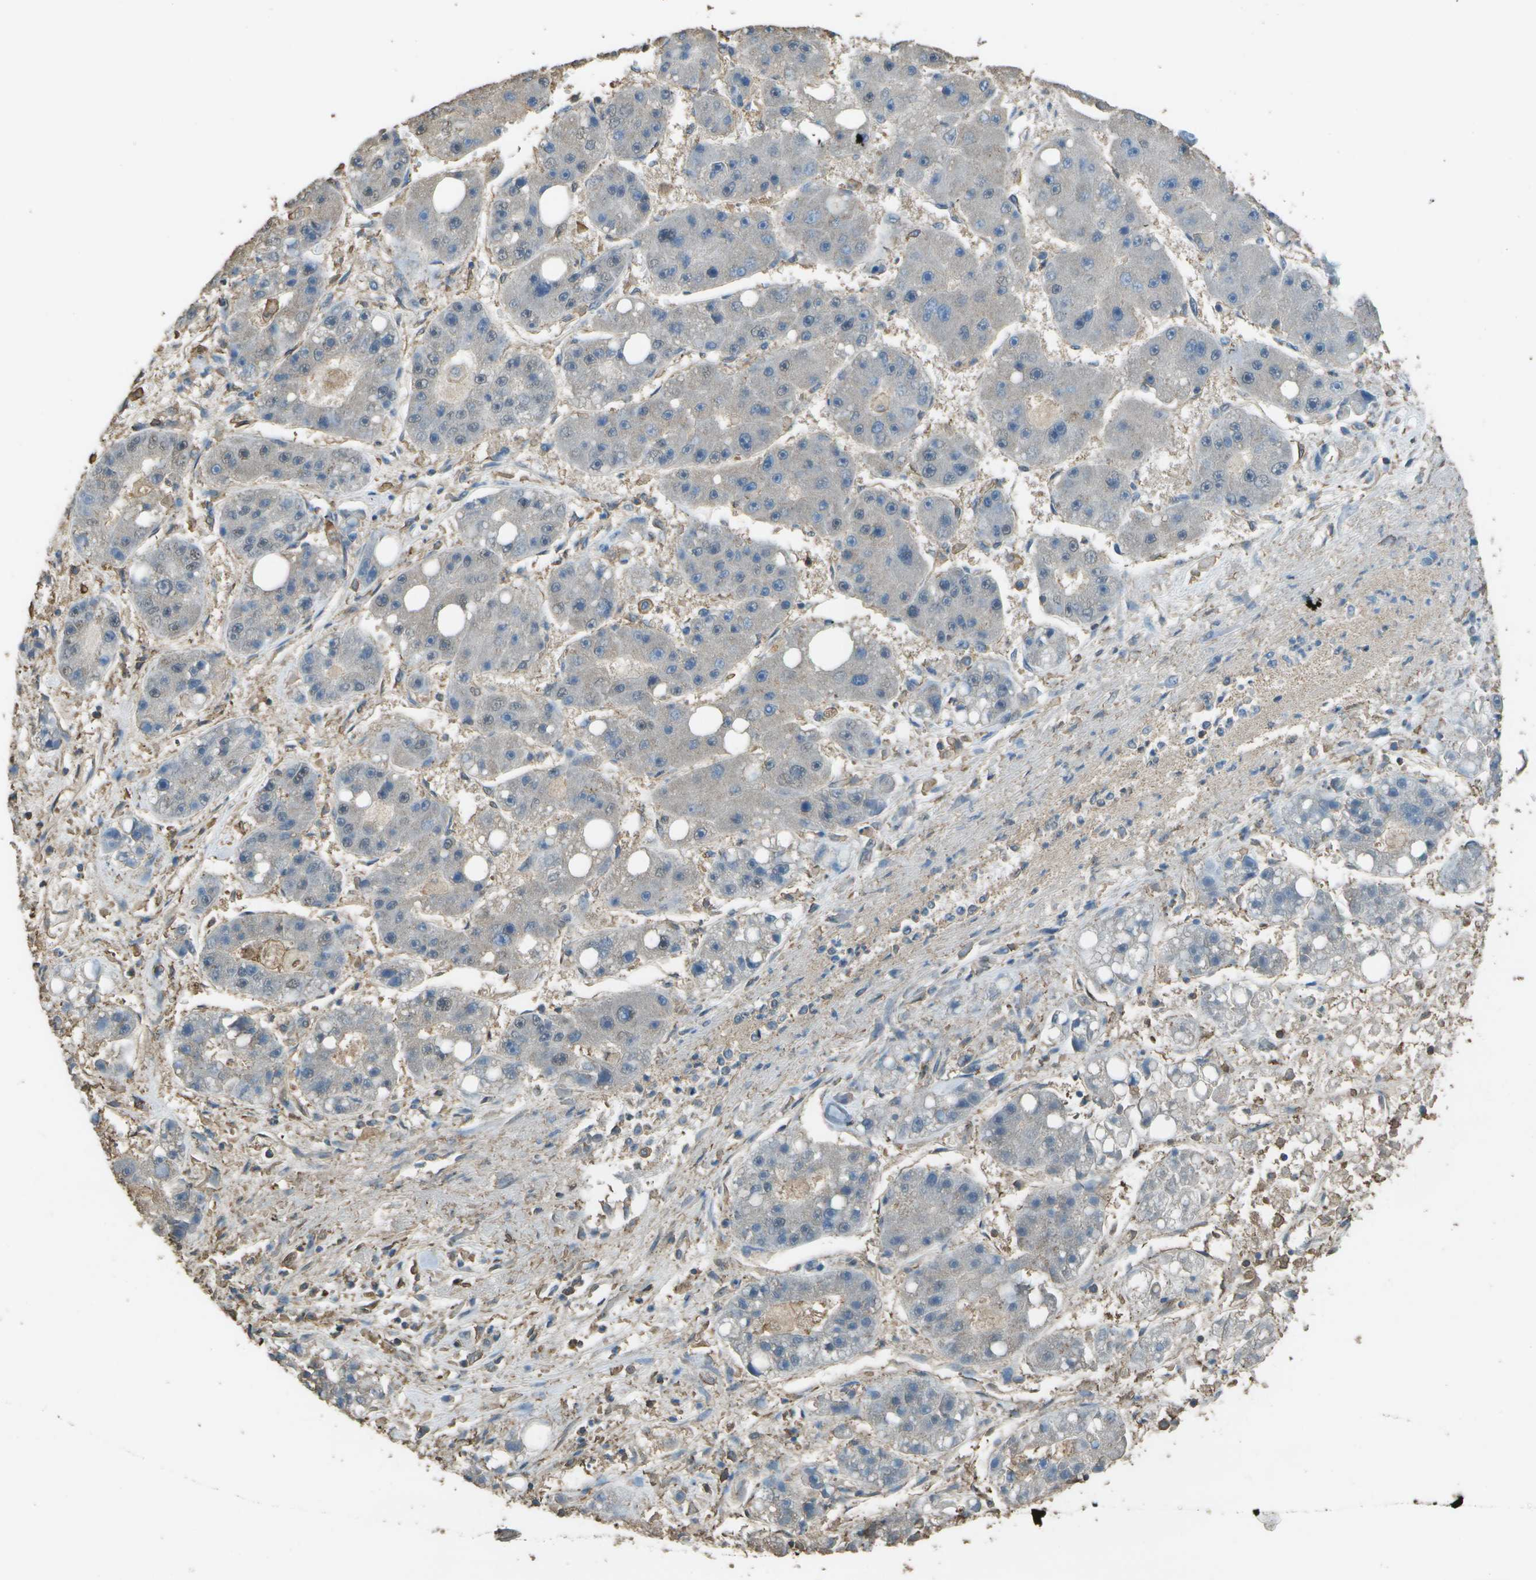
{"staining": {"intensity": "negative", "quantity": "none", "location": "none"}, "tissue": "liver cancer", "cell_type": "Tumor cells", "image_type": "cancer", "snomed": [{"axis": "morphology", "description": "Carcinoma, Hepatocellular, NOS"}, {"axis": "topography", "description": "Liver"}], "caption": "An IHC micrograph of liver cancer (hepatocellular carcinoma) is shown. There is no staining in tumor cells of liver cancer (hepatocellular carcinoma).", "gene": "CYP4F11", "patient": {"sex": "female", "age": 61}}